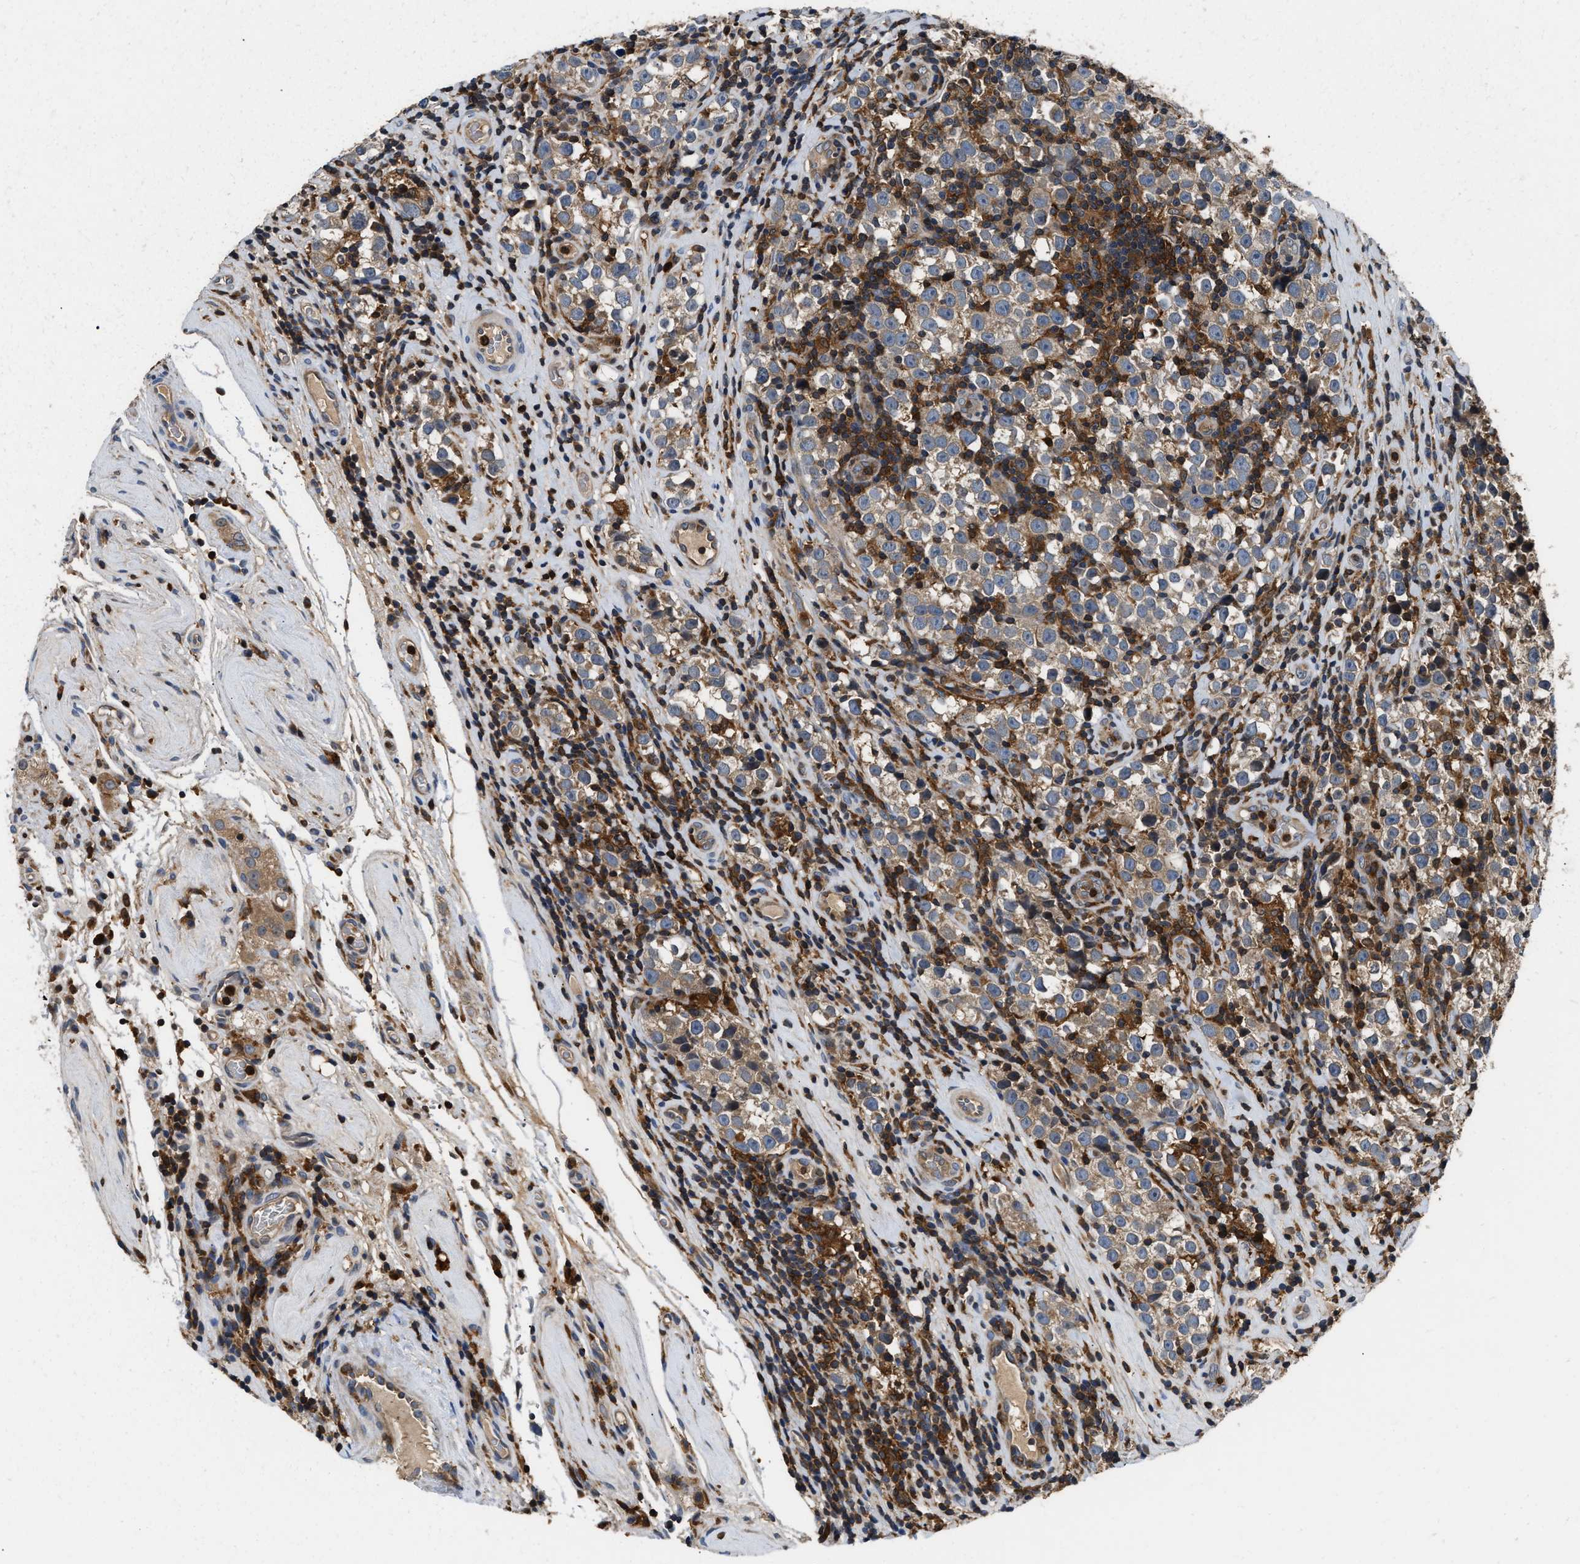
{"staining": {"intensity": "weak", "quantity": "25%-75%", "location": "cytoplasmic/membranous"}, "tissue": "testis cancer", "cell_type": "Tumor cells", "image_type": "cancer", "snomed": [{"axis": "morphology", "description": "Normal tissue, NOS"}, {"axis": "morphology", "description": "Seminoma, NOS"}, {"axis": "topography", "description": "Testis"}], "caption": "A brown stain shows weak cytoplasmic/membranous positivity of a protein in human testis cancer (seminoma) tumor cells.", "gene": "OSTF1", "patient": {"sex": "male", "age": 43}}